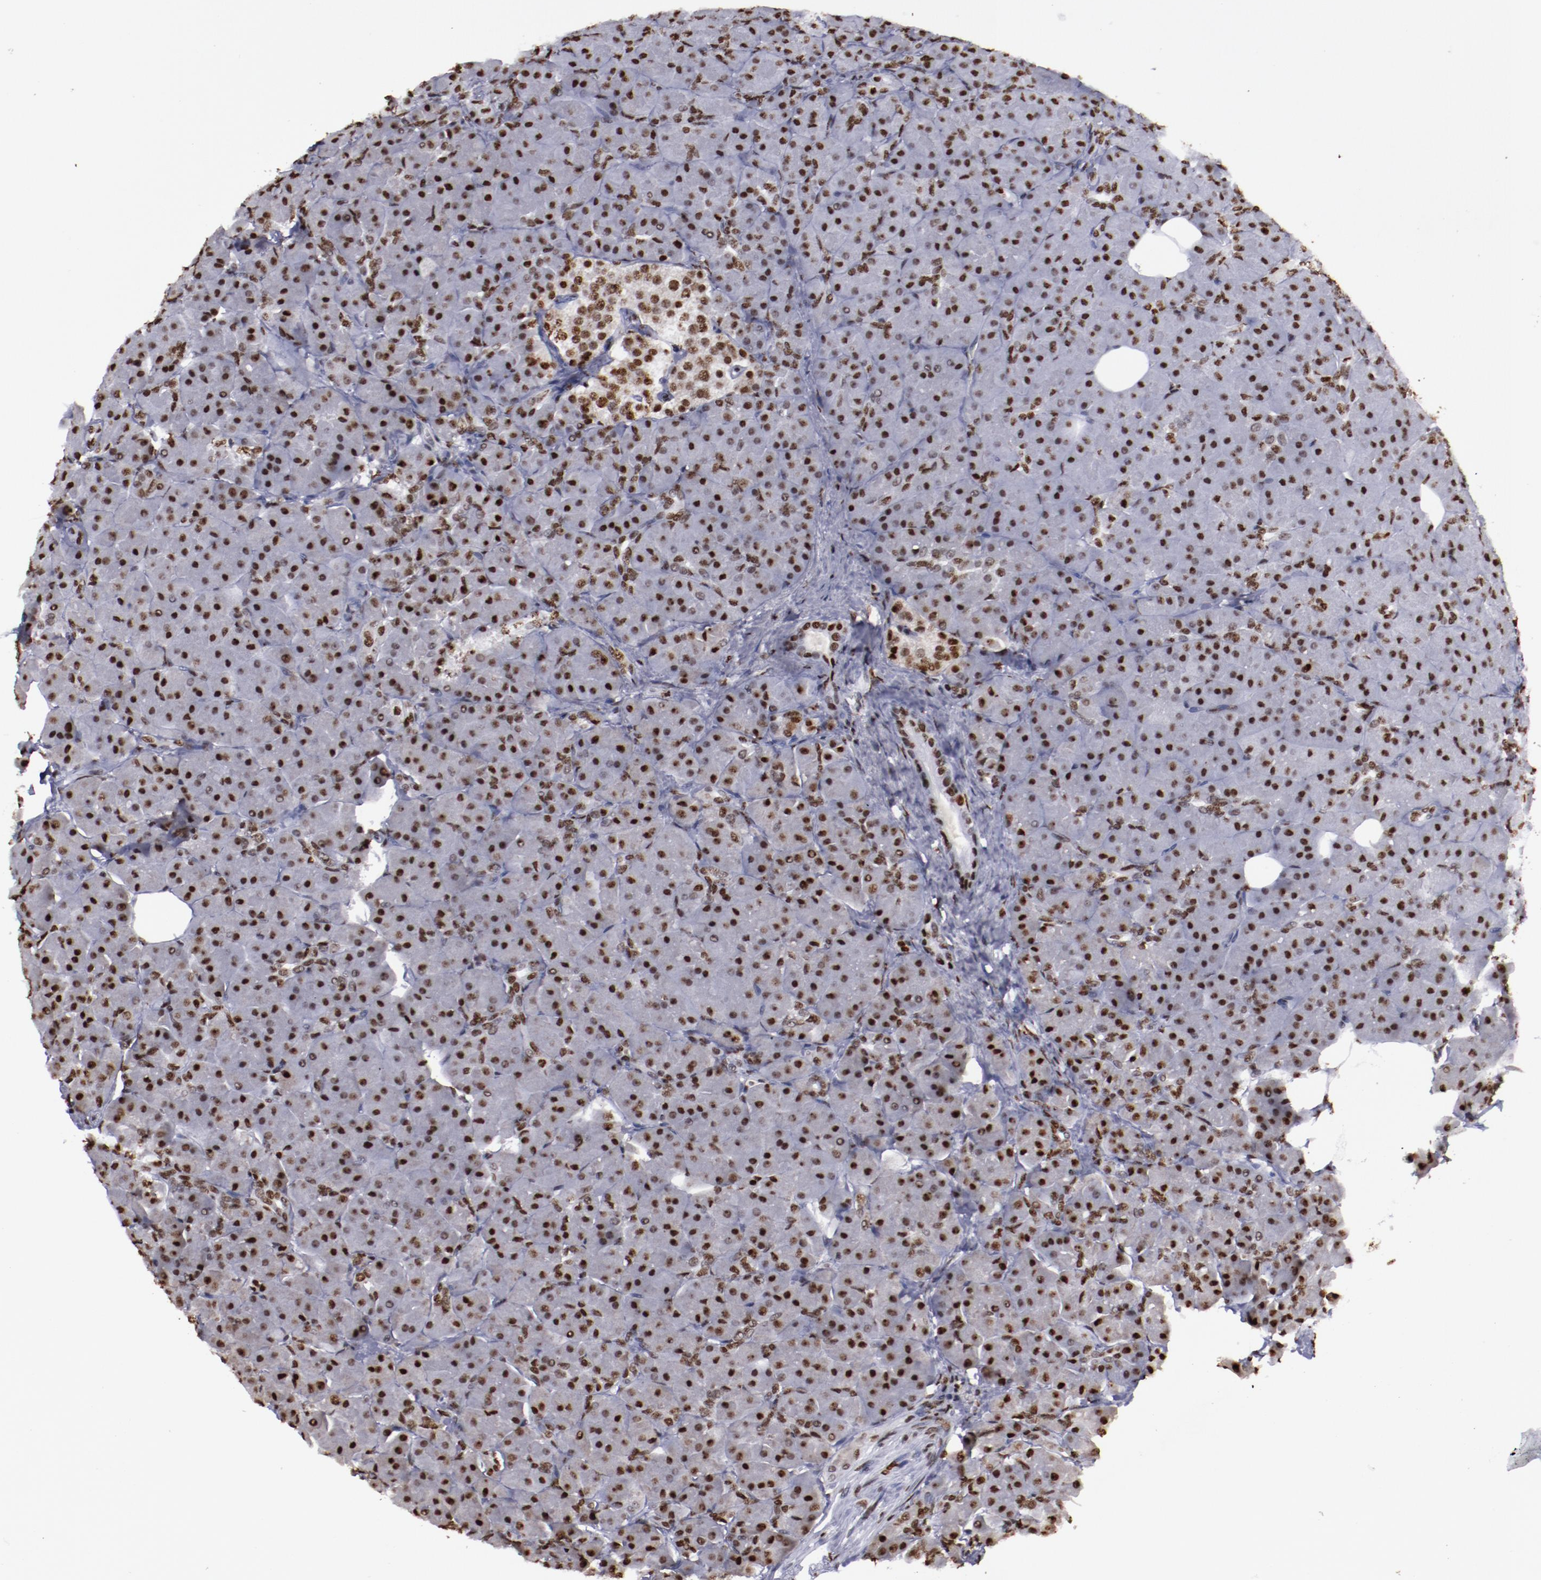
{"staining": {"intensity": "strong", "quantity": ">75%", "location": "nuclear"}, "tissue": "pancreas", "cell_type": "Exocrine glandular cells", "image_type": "normal", "snomed": [{"axis": "morphology", "description": "Normal tissue, NOS"}, {"axis": "topography", "description": "Pancreas"}], "caption": "Protein expression analysis of normal human pancreas reveals strong nuclear staining in about >75% of exocrine glandular cells. Nuclei are stained in blue.", "gene": "HNRNPA1L3", "patient": {"sex": "male", "age": 66}}